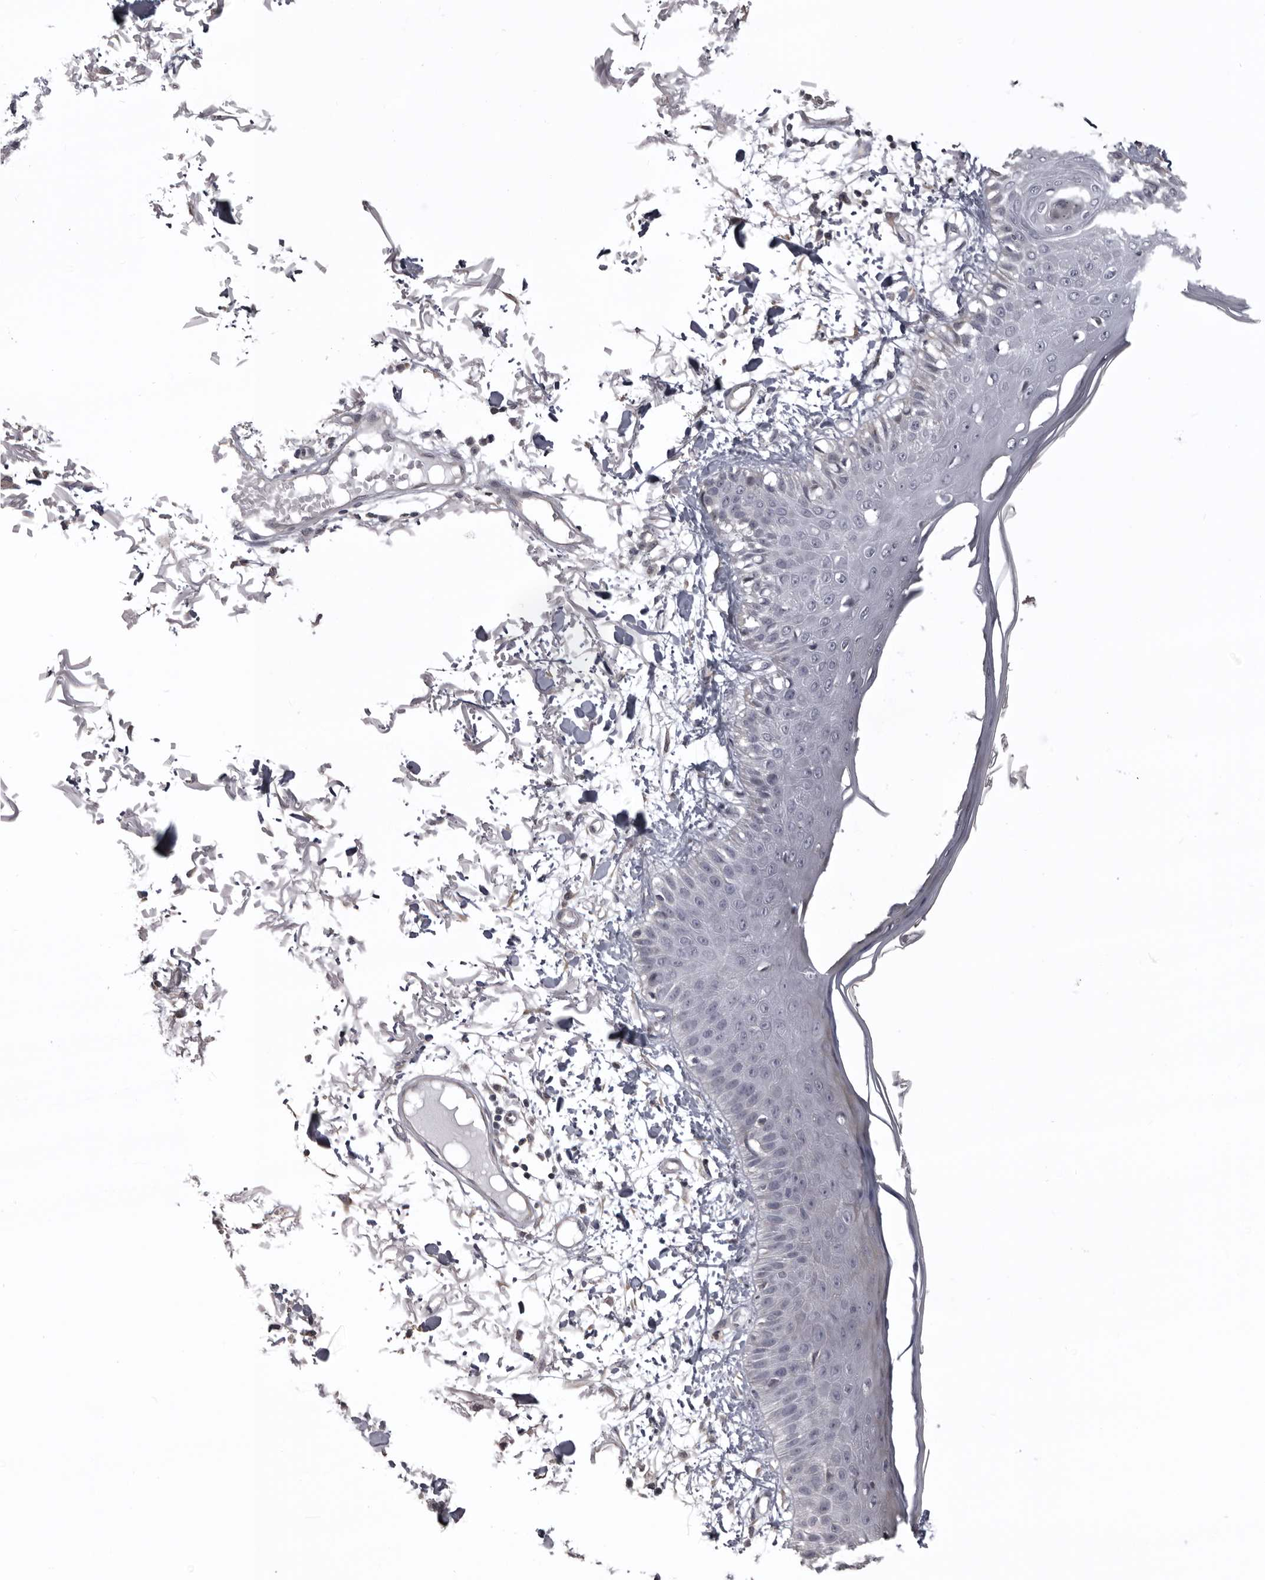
{"staining": {"intensity": "negative", "quantity": "none", "location": "none"}, "tissue": "skin", "cell_type": "Fibroblasts", "image_type": "normal", "snomed": [{"axis": "morphology", "description": "Normal tissue, NOS"}, {"axis": "morphology", "description": "Squamous cell carcinoma, NOS"}, {"axis": "topography", "description": "Skin"}, {"axis": "topography", "description": "Peripheral nerve tissue"}], "caption": "Immunohistochemistry photomicrograph of normal skin: skin stained with DAB (3,3'-diaminobenzidine) exhibits no significant protein expression in fibroblasts.", "gene": "NCEH1", "patient": {"sex": "male", "age": 83}}